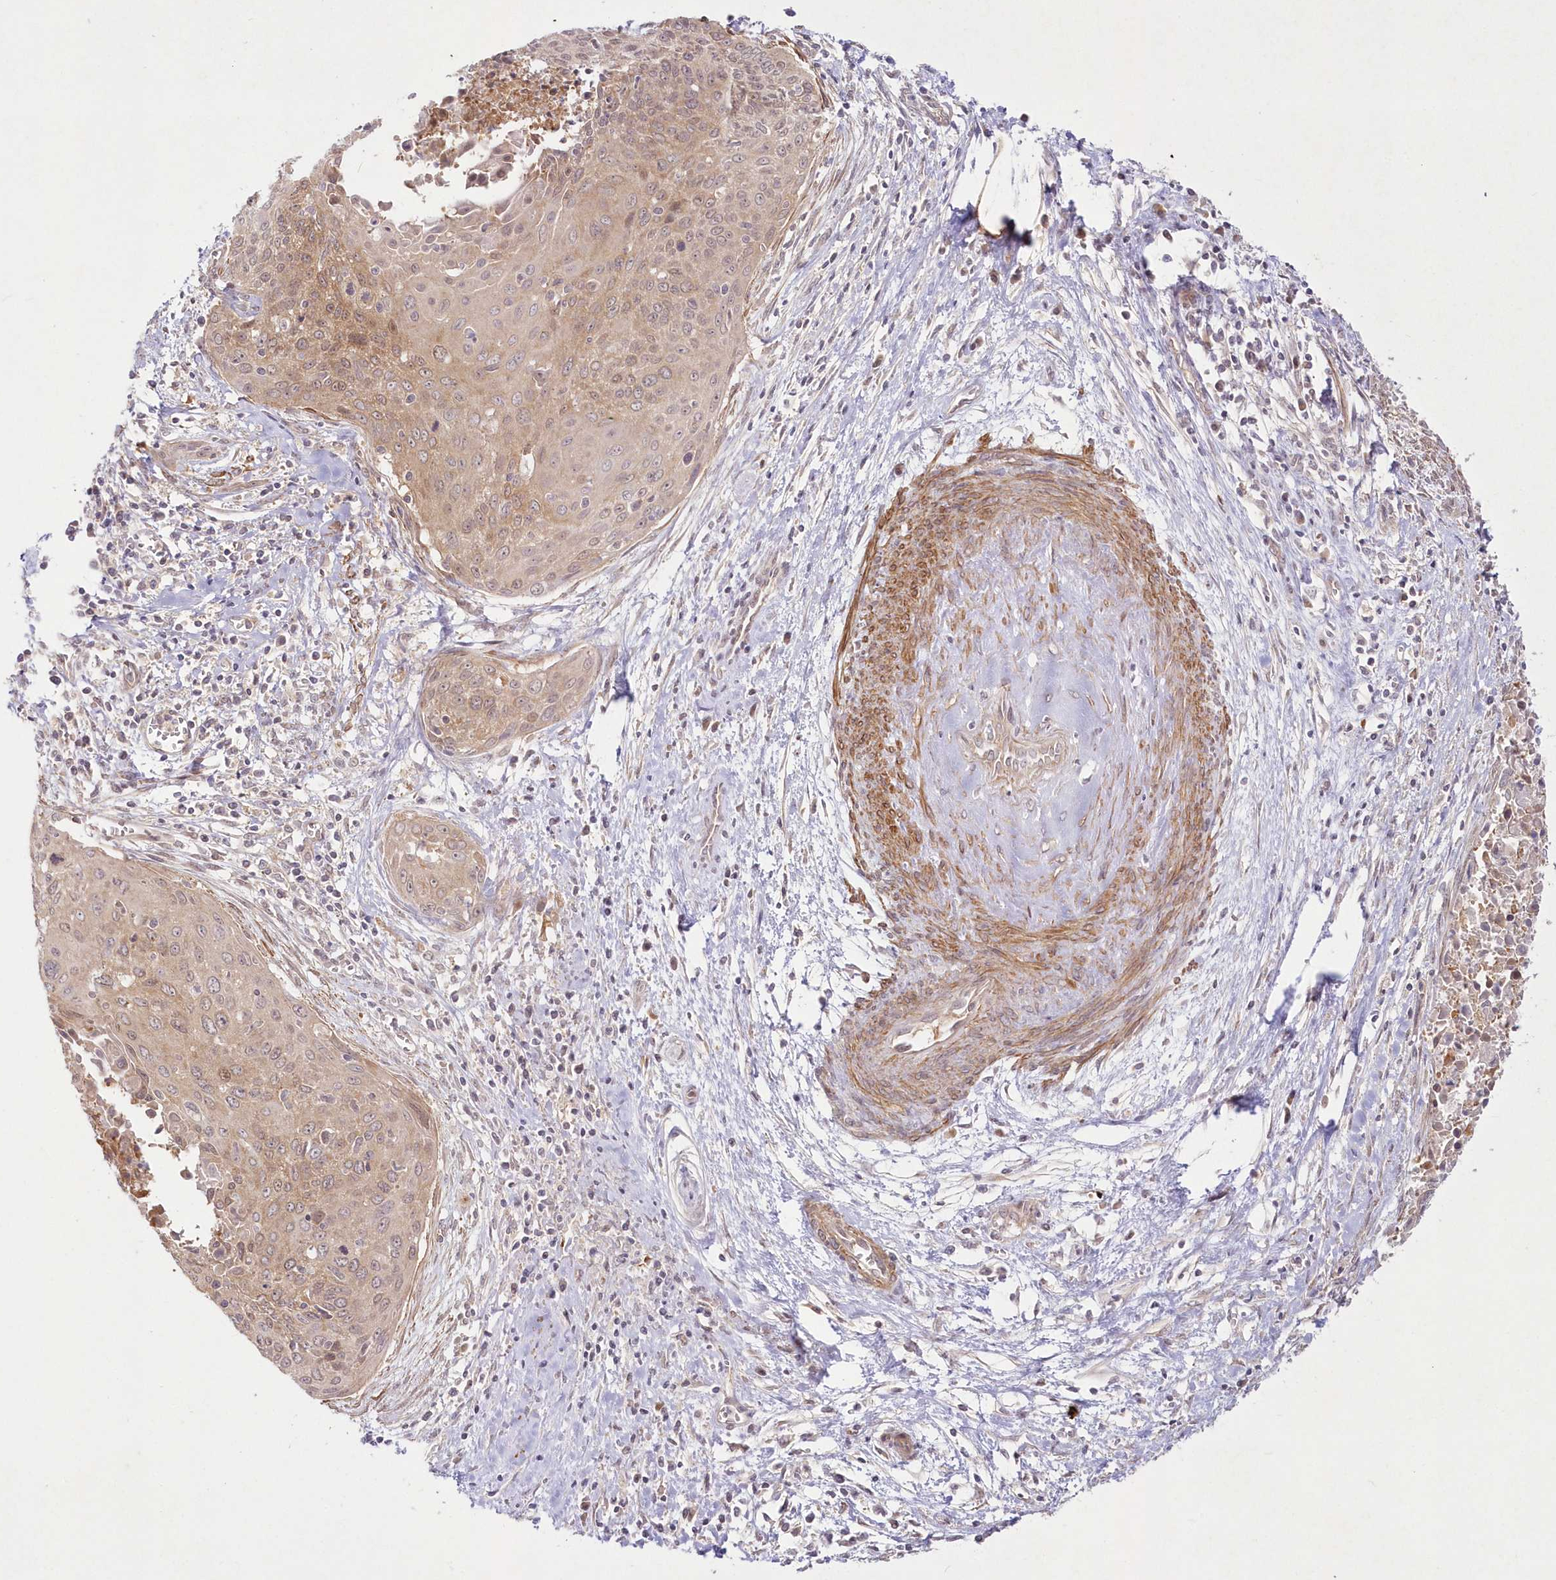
{"staining": {"intensity": "moderate", "quantity": "<25%", "location": "cytoplasmic/membranous"}, "tissue": "cervical cancer", "cell_type": "Tumor cells", "image_type": "cancer", "snomed": [{"axis": "morphology", "description": "Squamous cell carcinoma, NOS"}, {"axis": "topography", "description": "Cervix"}], "caption": "Protein analysis of cervical cancer tissue reveals moderate cytoplasmic/membranous expression in approximately <25% of tumor cells. (DAB (3,3'-diaminobenzidine) = brown stain, brightfield microscopy at high magnification).", "gene": "IPMK", "patient": {"sex": "female", "age": 55}}